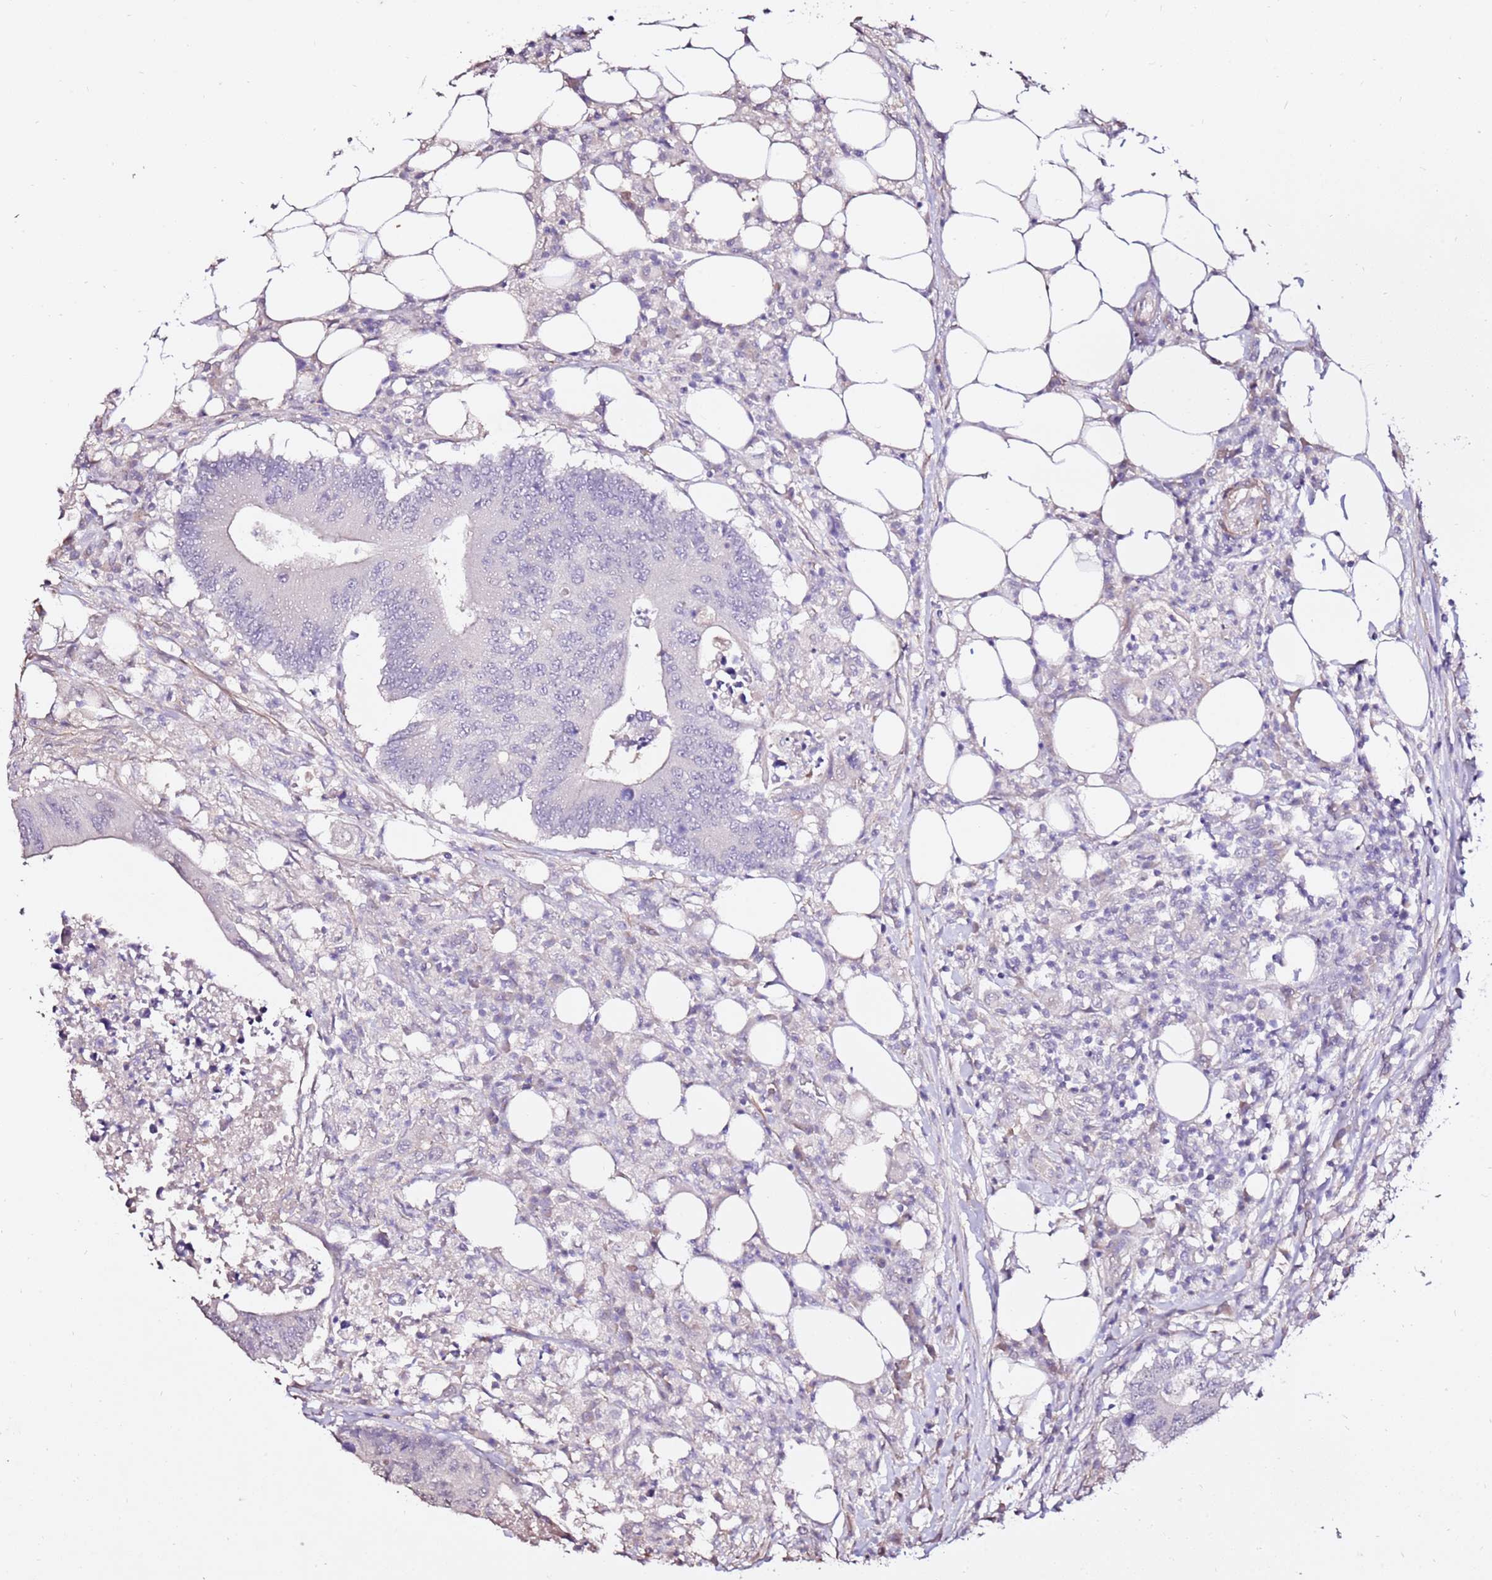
{"staining": {"intensity": "negative", "quantity": "none", "location": "none"}, "tissue": "colorectal cancer", "cell_type": "Tumor cells", "image_type": "cancer", "snomed": [{"axis": "morphology", "description": "Adenocarcinoma, NOS"}, {"axis": "topography", "description": "Colon"}], "caption": "Tumor cells are negative for protein expression in human colorectal cancer.", "gene": "ART5", "patient": {"sex": "male", "age": 71}}